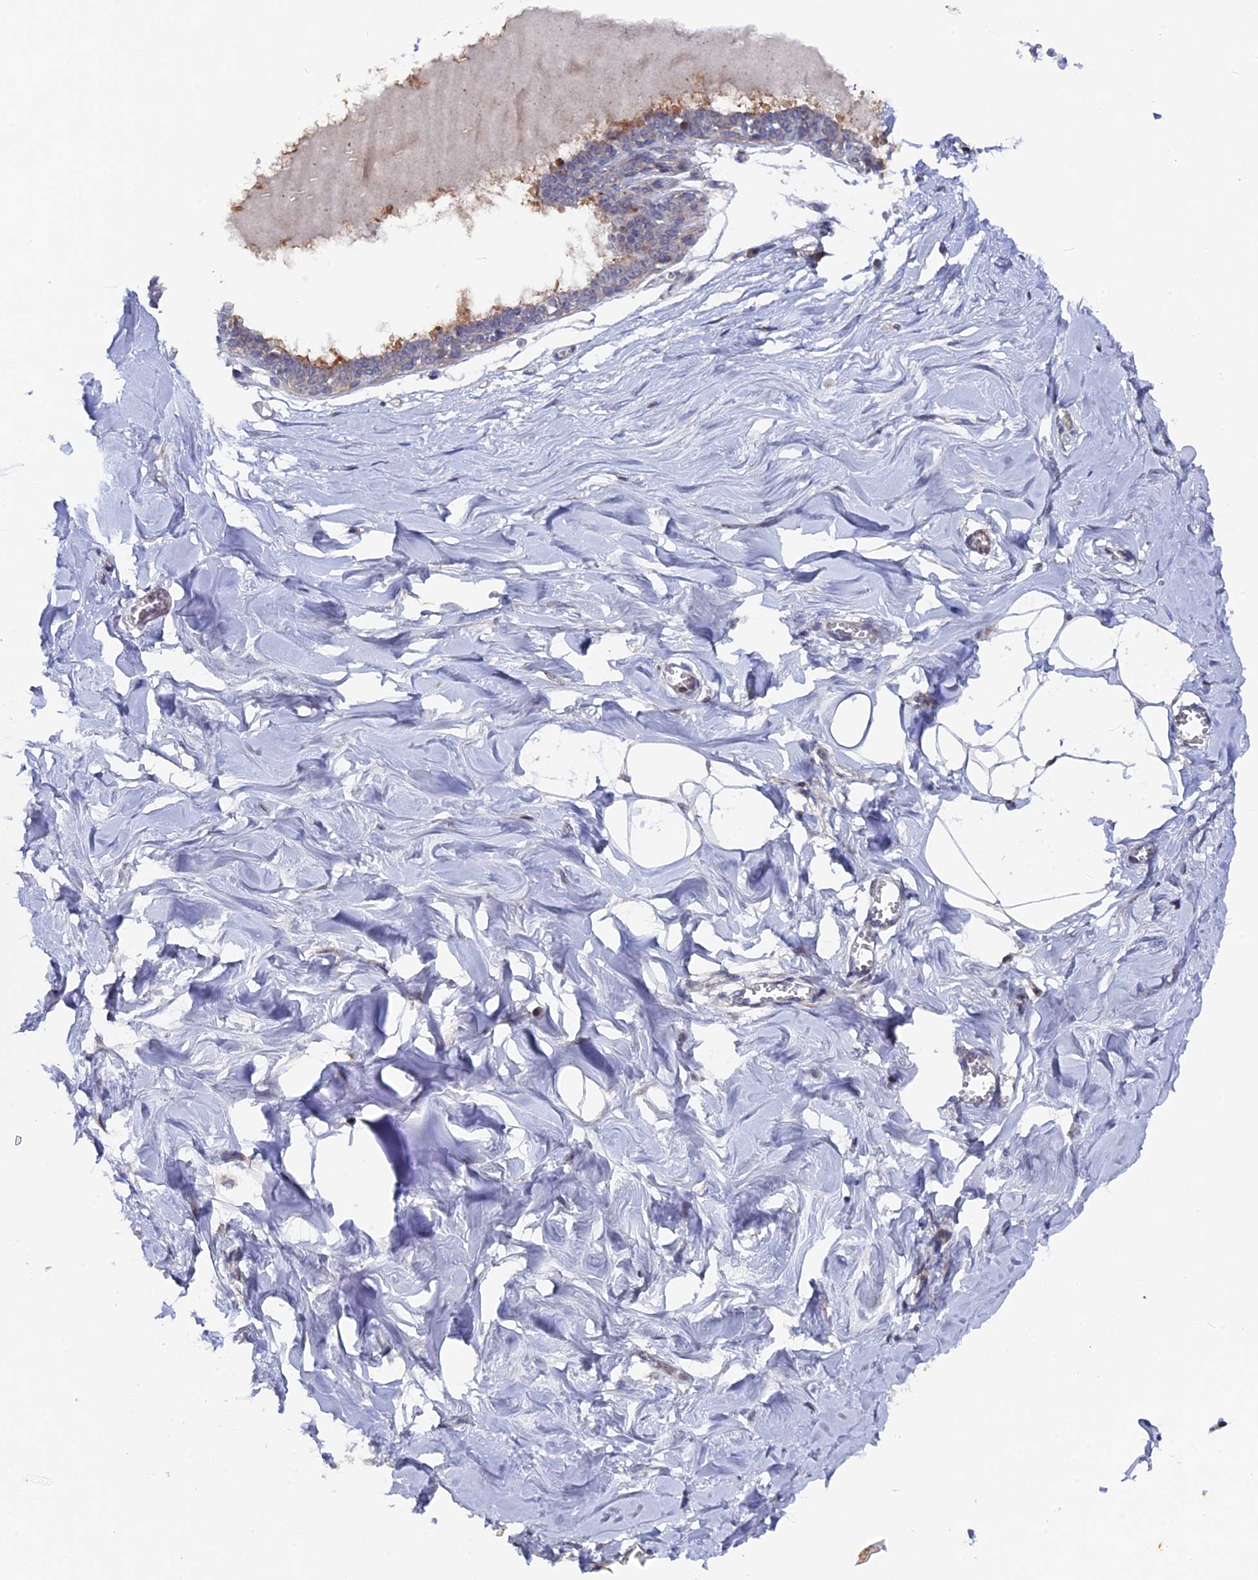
{"staining": {"intensity": "negative", "quantity": "none", "location": "none"}, "tissue": "breast", "cell_type": "Adipocytes", "image_type": "normal", "snomed": [{"axis": "morphology", "description": "Normal tissue, NOS"}, {"axis": "topography", "description": "Breast"}], "caption": "There is no significant staining in adipocytes of breast. (Brightfield microscopy of DAB immunohistochemistry (IHC) at high magnification).", "gene": "TMC5", "patient": {"sex": "female", "age": 27}}